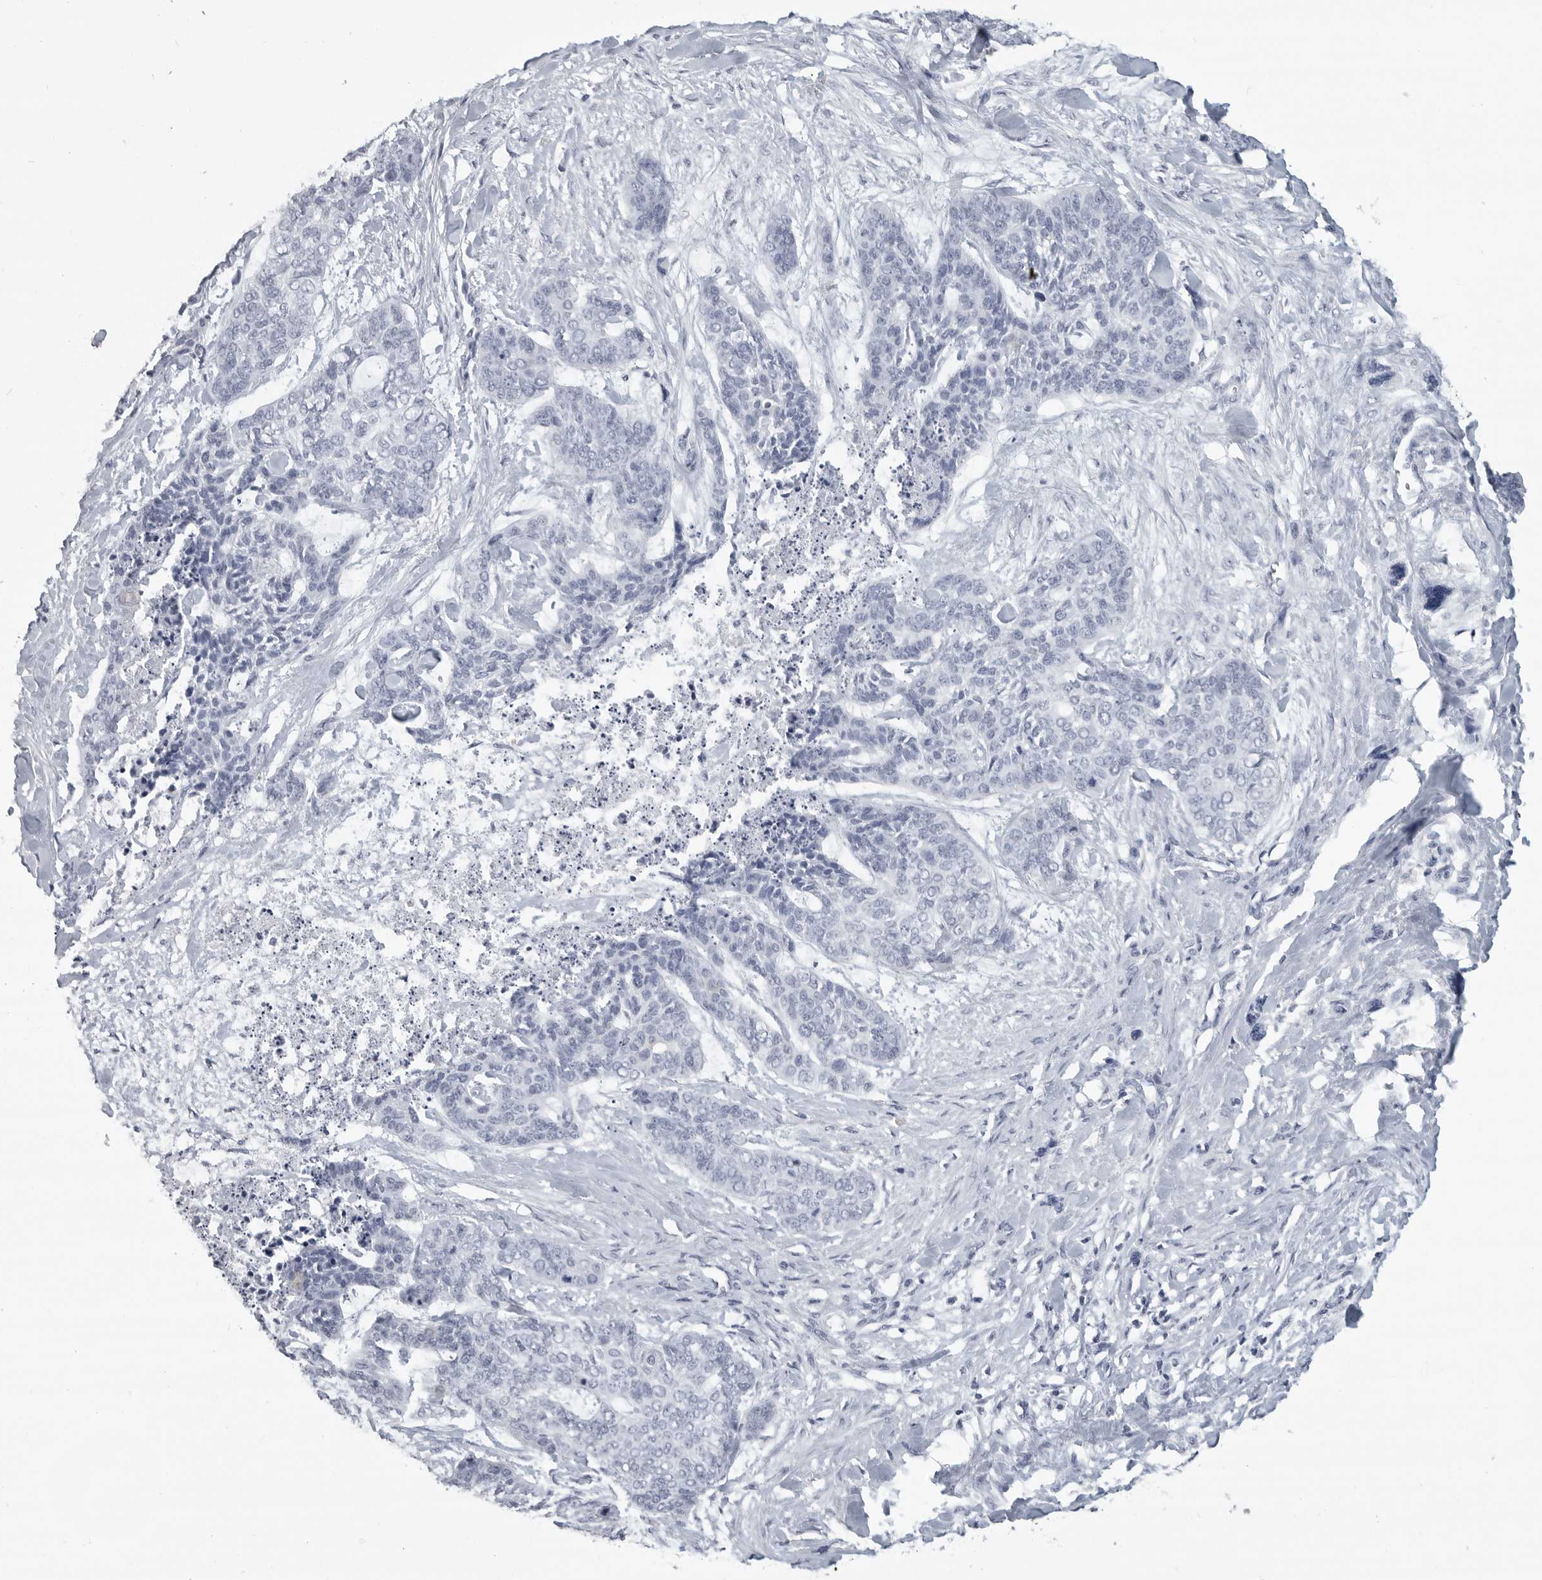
{"staining": {"intensity": "negative", "quantity": "none", "location": "none"}, "tissue": "skin cancer", "cell_type": "Tumor cells", "image_type": "cancer", "snomed": [{"axis": "morphology", "description": "Basal cell carcinoma"}, {"axis": "topography", "description": "Skin"}], "caption": "Tumor cells show no significant expression in skin basal cell carcinoma.", "gene": "LY6D", "patient": {"sex": "female", "age": 64}}